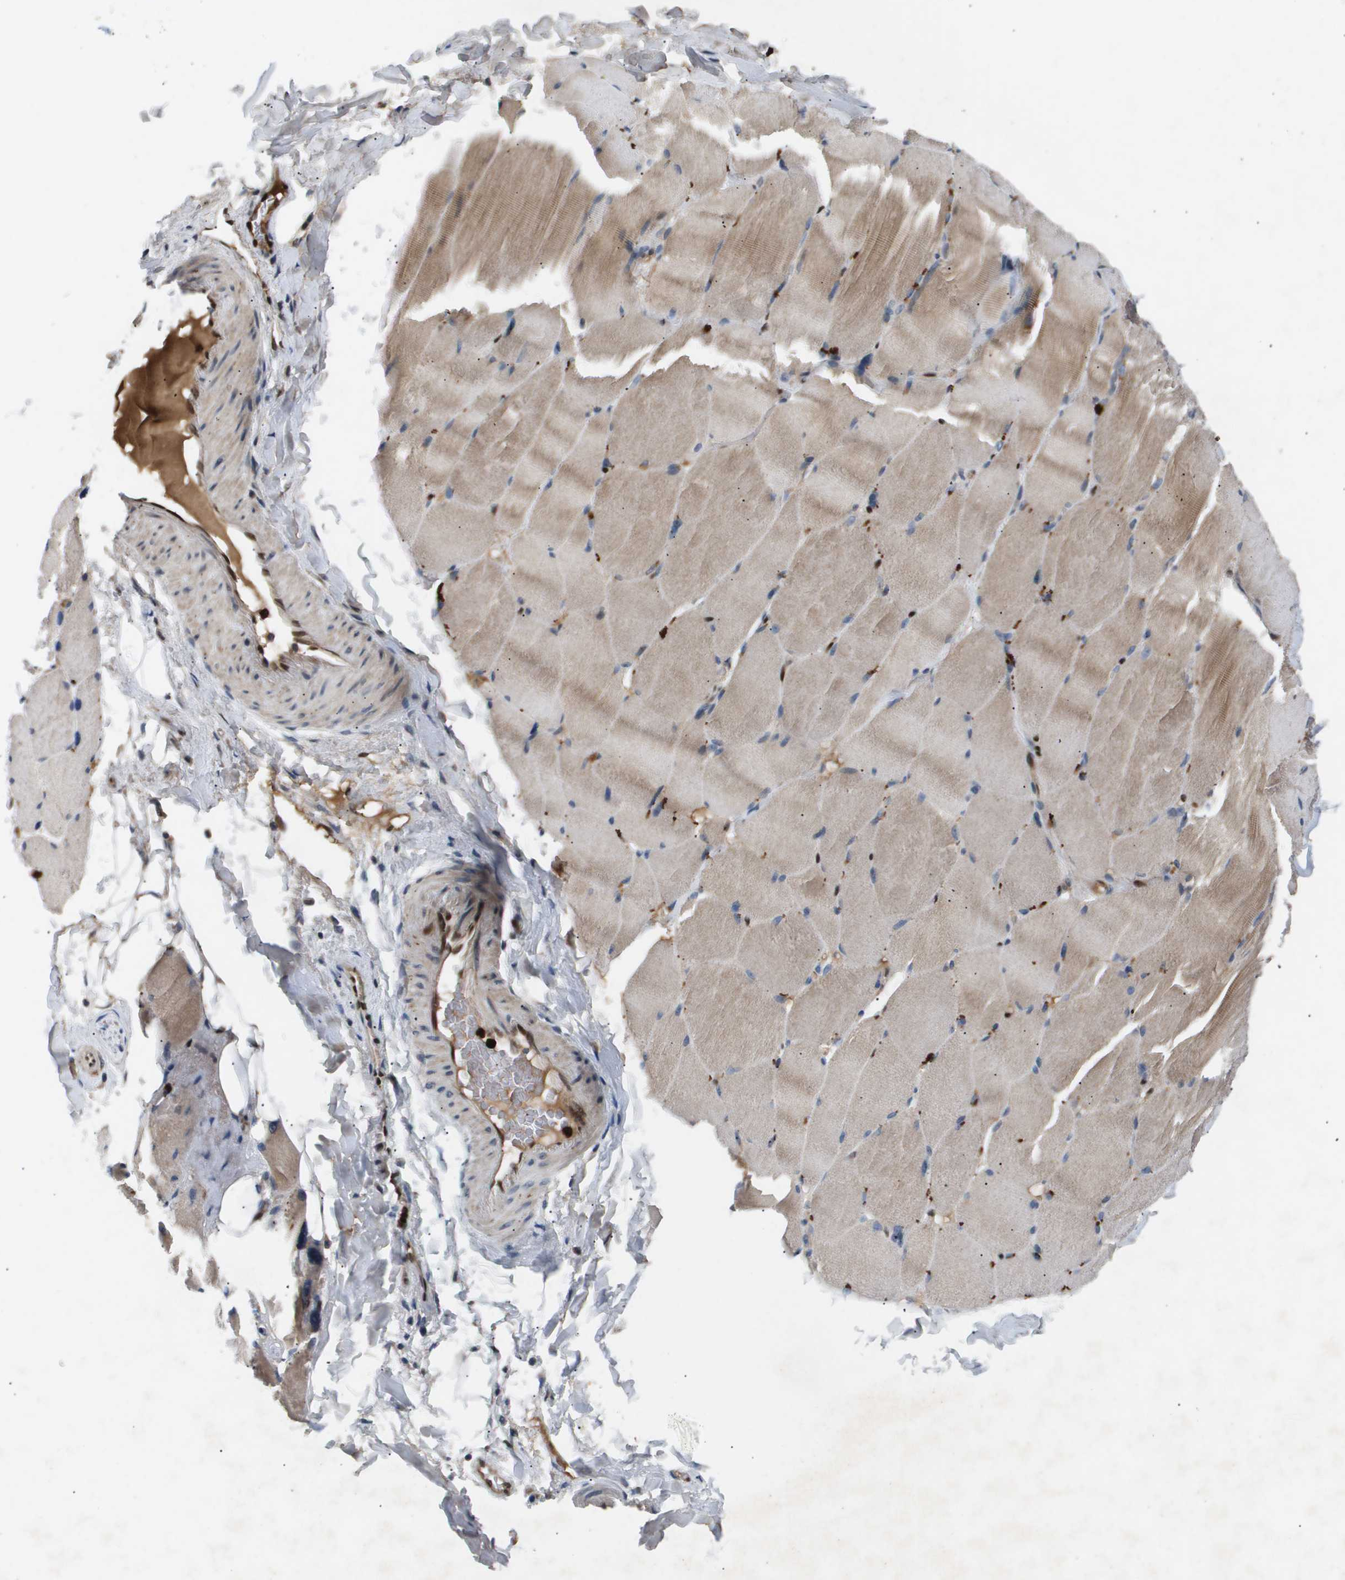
{"staining": {"intensity": "weak", "quantity": "25%-75%", "location": "cytoplasmic/membranous"}, "tissue": "skeletal muscle", "cell_type": "Myocytes", "image_type": "normal", "snomed": [{"axis": "morphology", "description": "Normal tissue, NOS"}, {"axis": "topography", "description": "Skin"}, {"axis": "topography", "description": "Skeletal muscle"}], "caption": "Normal skeletal muscle reveals weak cytoplasmic/membranous positivity in approximately 25%-75% of myocytes.", "gene": "ERG", "patient": {"sex": "male", "age": 83}}